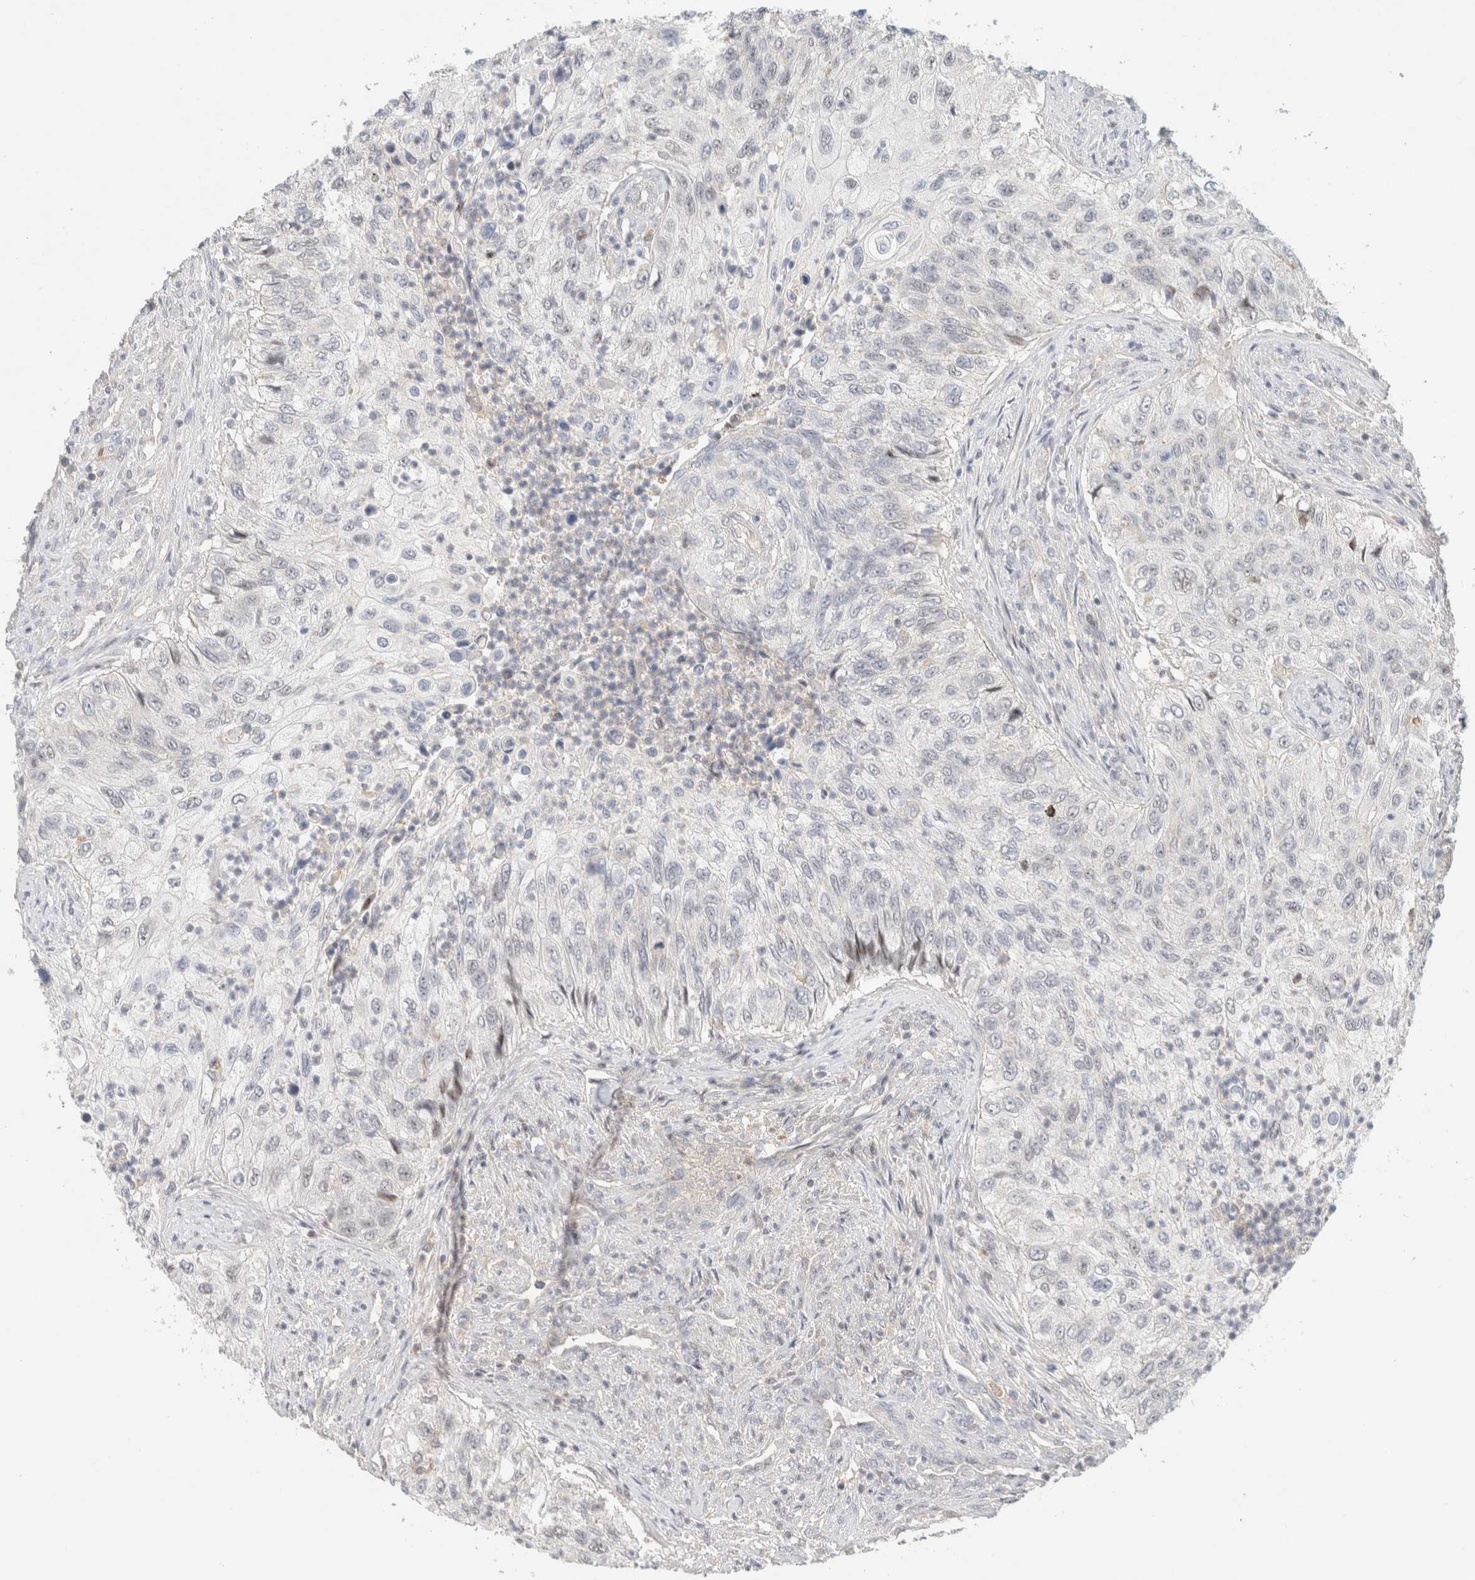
{"staining": {"intensity": "negative", "quantity": "none", "location": "none"}, "tissue": "urothelial cancer", "cell_type": "Tumor cells", "image_type": "cancer", "snomed": [{"axis": "morphology", "description": "Urothelial carcinoma, High grade"}, {"axis": "topography", "description": "Urinary bladder"}], "caption": "This is a micrograph of IHC staining of urothelial cancer, which shows no staining in tumor cells. (DAB immunohistochemistry with hematoxylin counter stain).", "gene": "MRM3", "patient": {"sex": "female", "age": 60}}